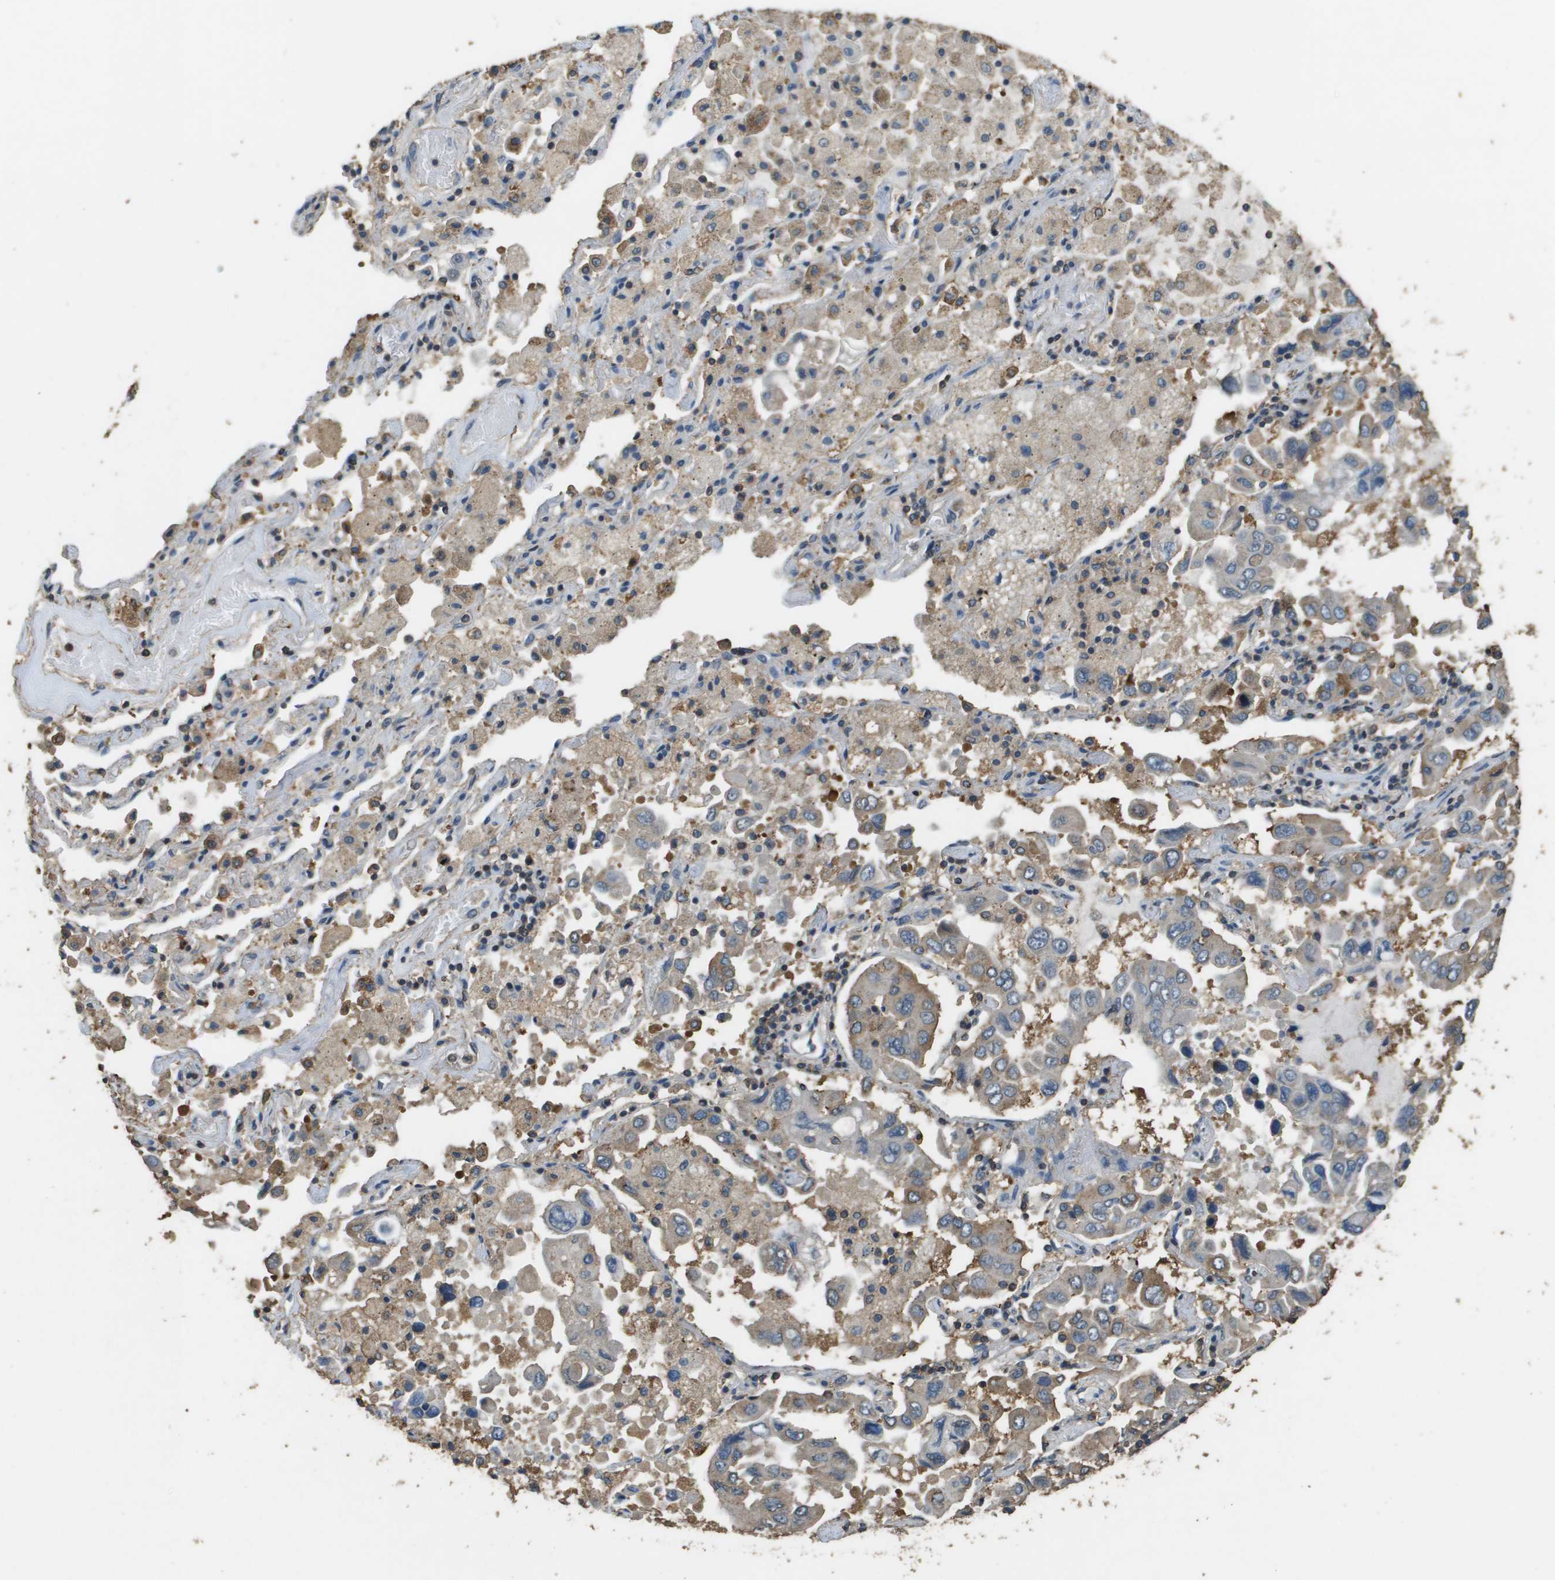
{"staining": {"intensity": "moderate", "quantity": "<25%", "location": "cytoplasmic/membranous"}, "tissue": "lung cancer", "cell_type": "Tumor cells", "image_type": "cancer", "snomed": [{"axis": "morphology", "description": "Adenocarcinoma, NOS"}, {"axis": "topography", "description": "Lung"}], "caption": "Tumor cells demonstrate moderate cytoplasmic/membranous positivity in approximately <25% of cells in lung cancer.", "gene": "MS4A7", "patient": {"sex": "male", "age": 64}}